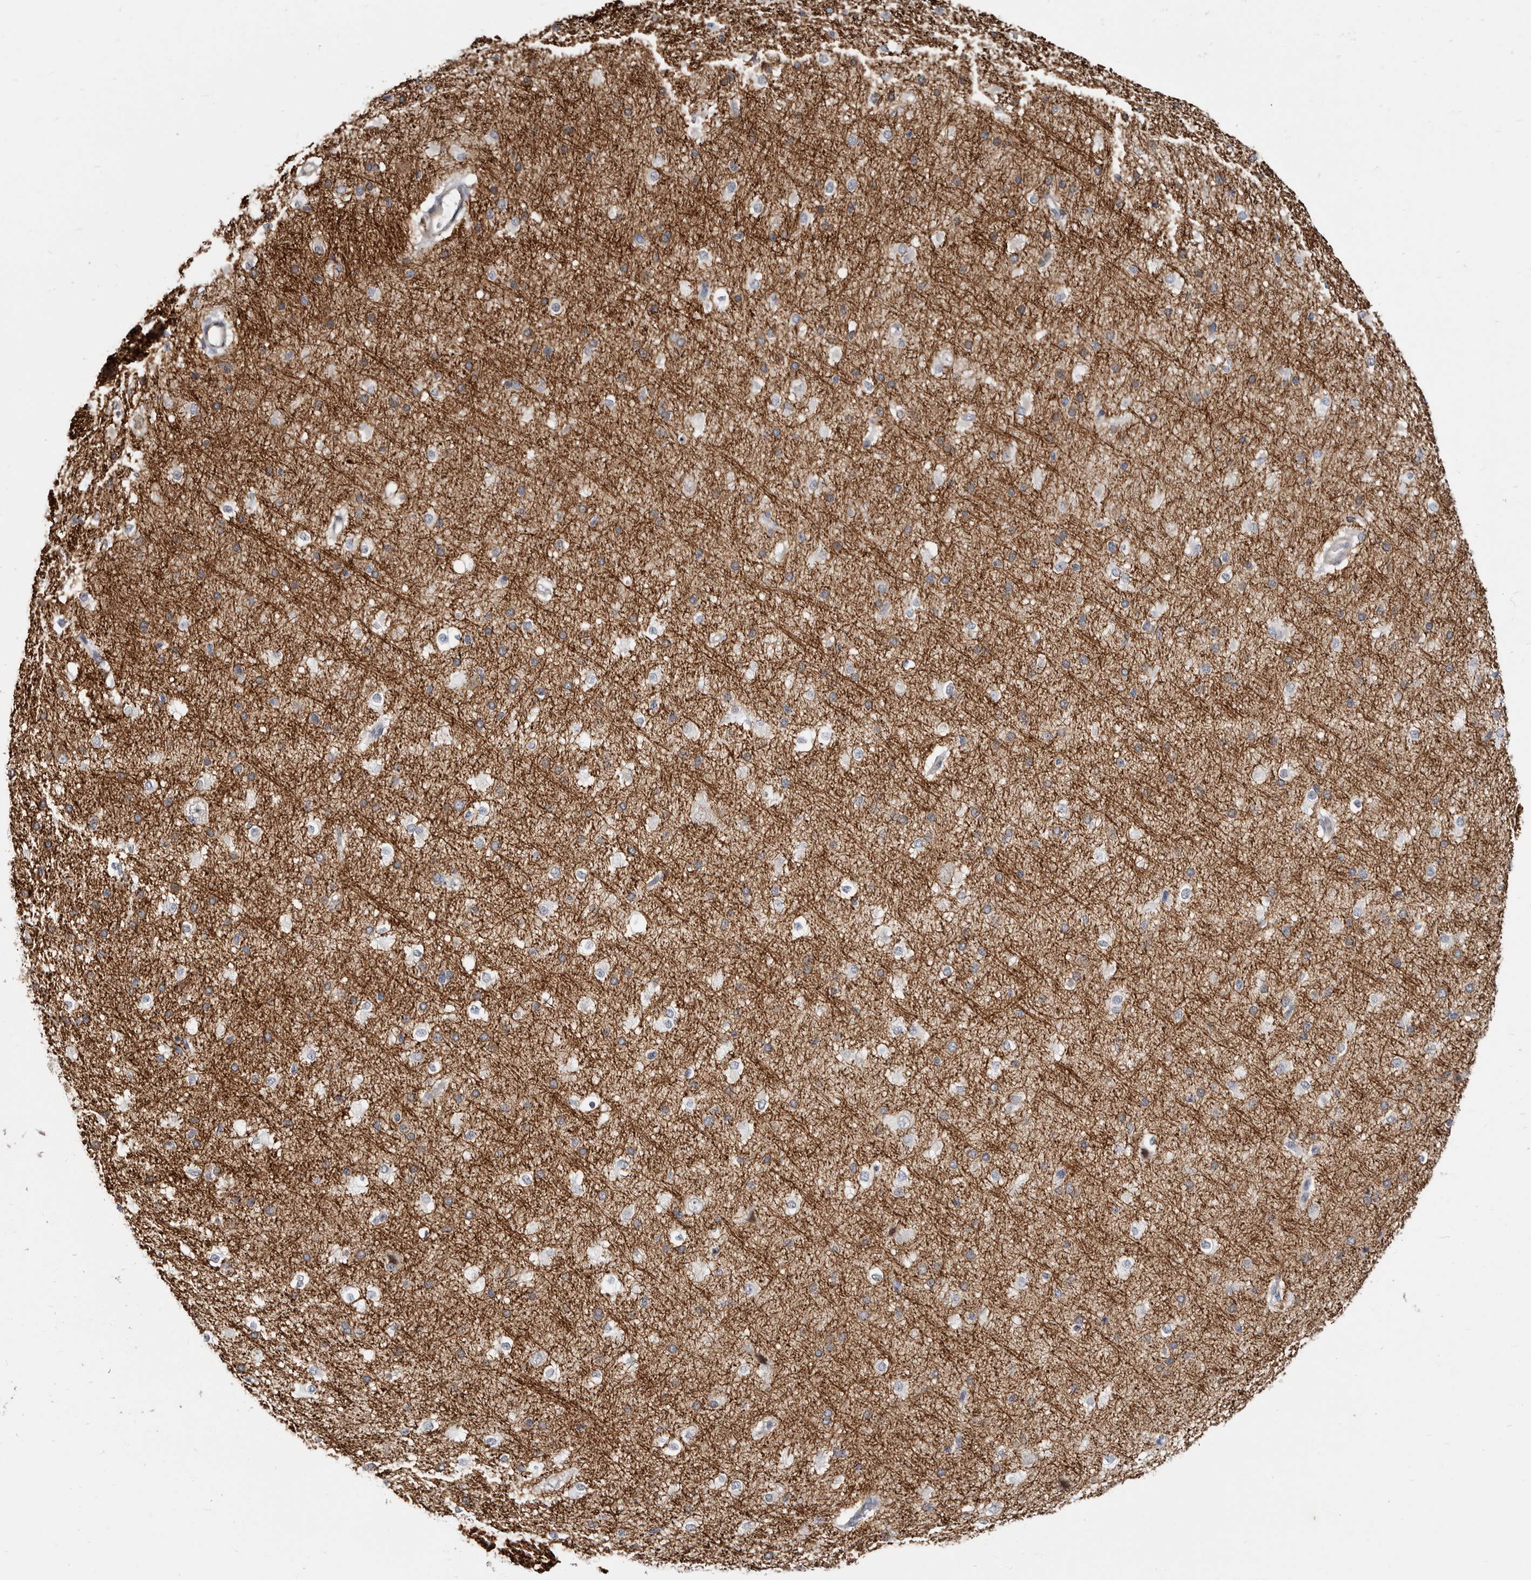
{"staining": {"intensity": "negative", "quantity": "none", "location": "none"}, "tissue": "cerebral cortex", "cell_type": "Endothelial cells", "image_type": "normal", "snomed": [{"axis": "morphology", "description": "Normal tissue, NOS"}, {"axis": "morphology", "description": "Developmental malformation"}, {"axis": "topography", "description": "Cerebral cortex"}], "caption": "This is an immunohistochemistry (IHC) photomicrograph of benign human cerebral cortex. There is no staining in endothelial cells.", "gene": "KLHL4", "patient": {"sex": "female", "age": 30}}